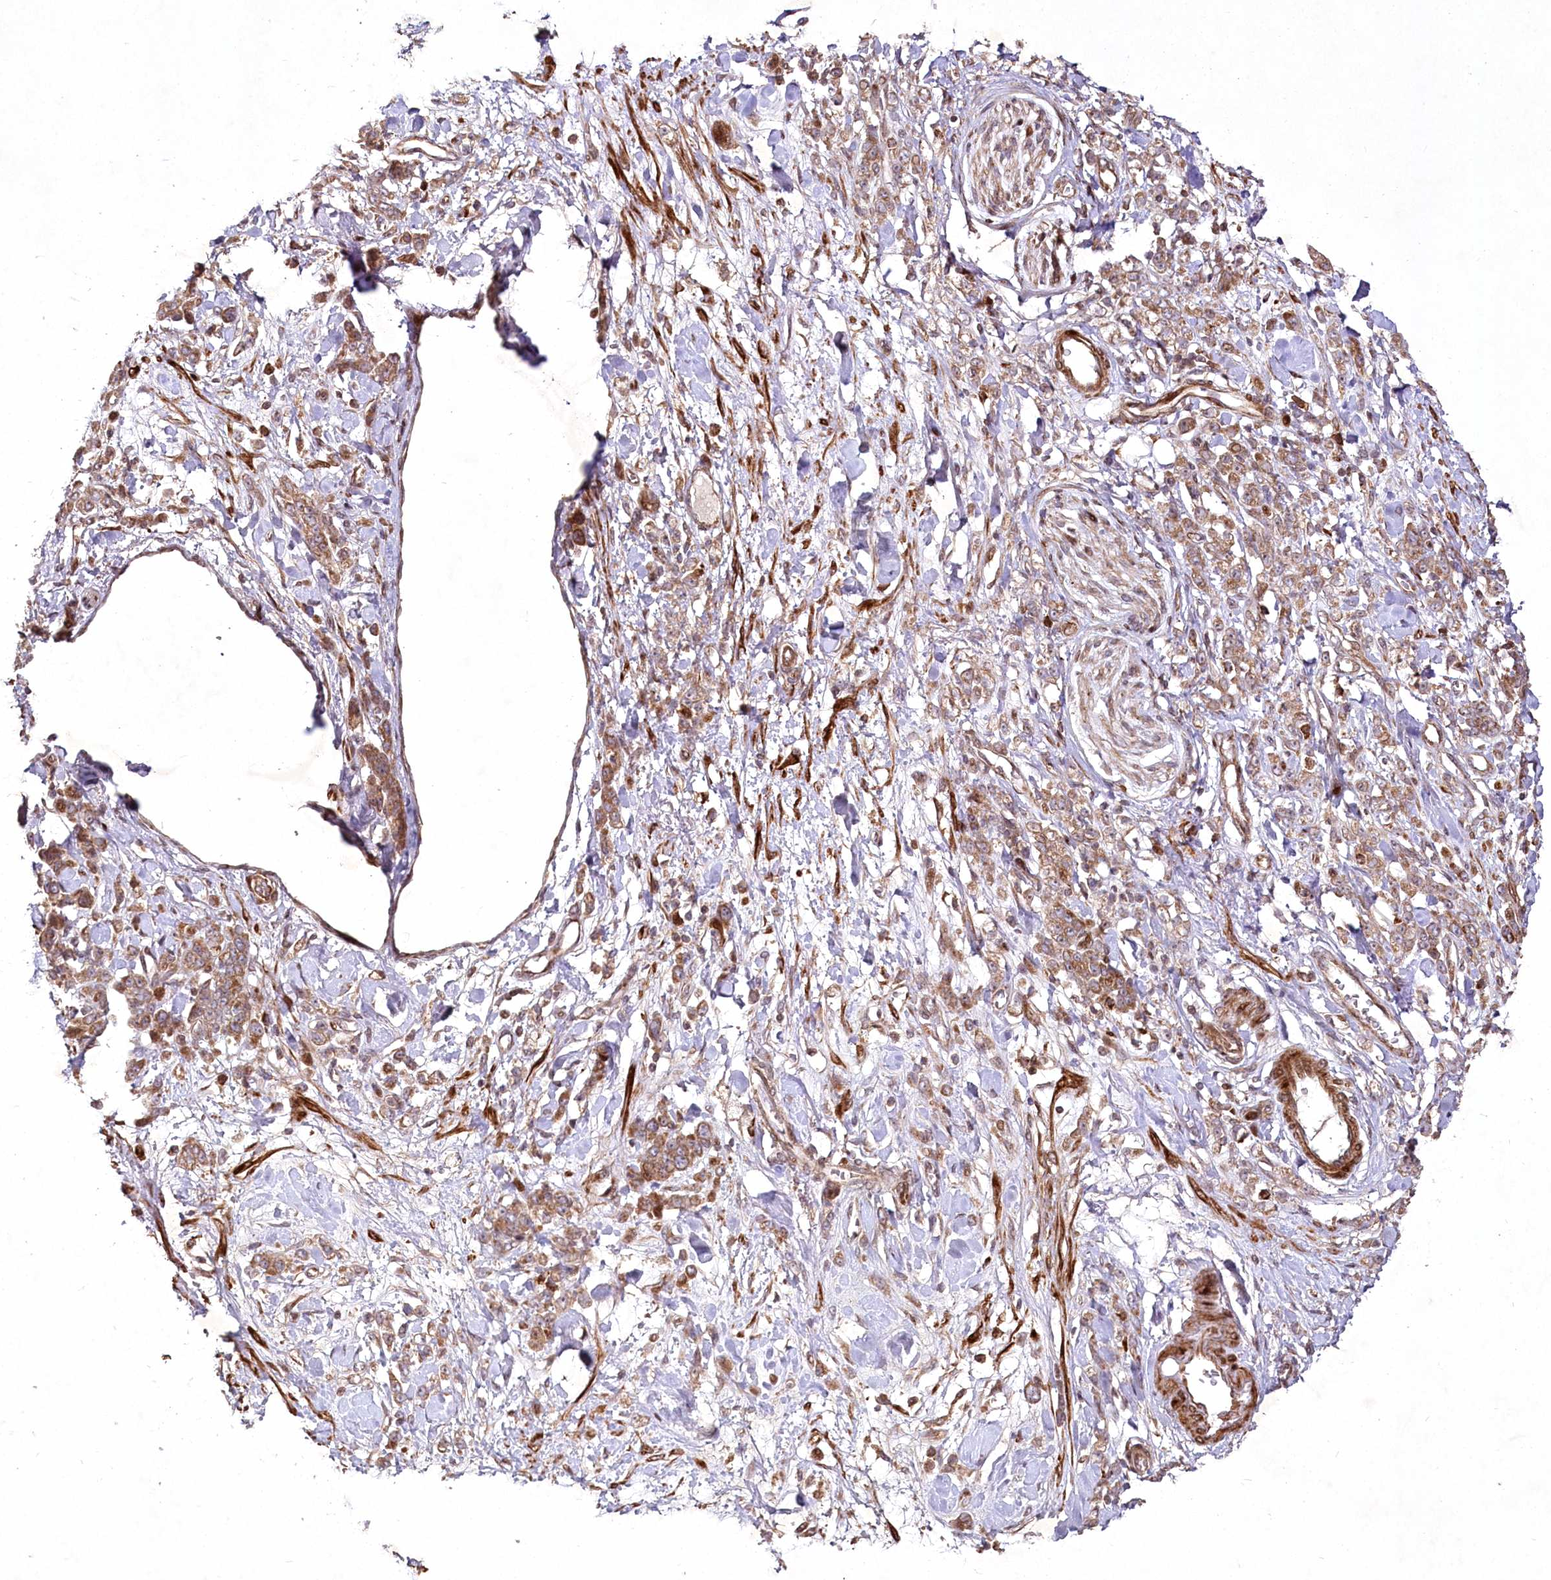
{"staining": {"intensity": "moderate", "quantity": ">75%", "location": "cytoplasmic/membranous"}, "tissue": "stomach cancer", "cell_type": "Tumor cells", "image_type": "cancer", "snomed": [{"axis": "morphology", "description": "Normal tissue, NOS"}, {"axis": "morphology", "description": "Adenocarcinoma, NOS"}, {"axis": "topography", "description": "Stomach"}], "caption": "Protein staining demonstrates moderate cytoplasmic/membranous positivity in about >75% of tumor cells in stomach cancer. Nuclei are stained in blue.", "gene": "PSTK", "patient": {"sex": "male", "age": 82}}